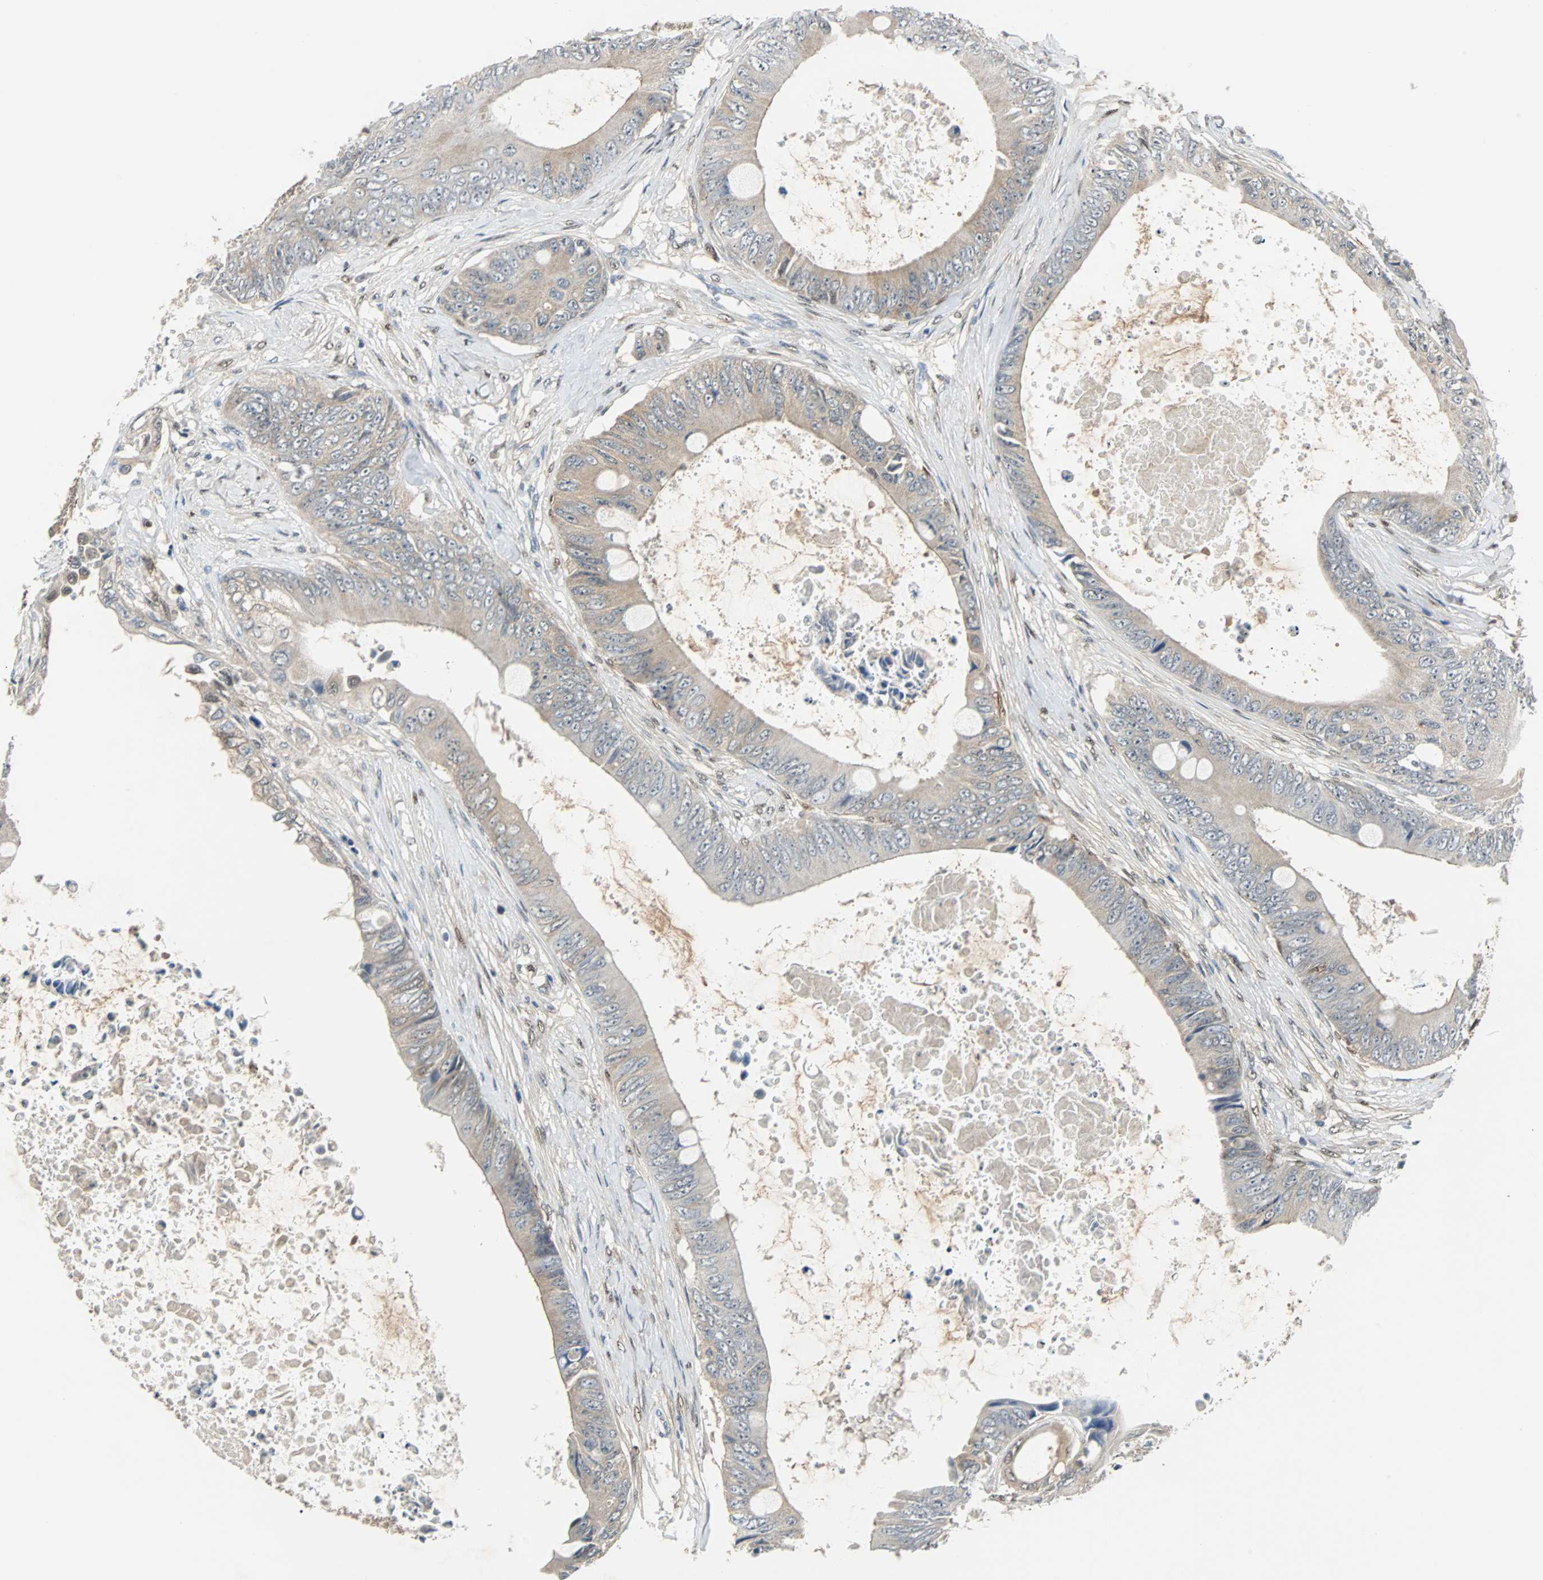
{"staining": {"intensity": "weak", "quantity": "25%-75%", "location": "cytoplasmic/membranous"}, "tissue": "colorectal cancer", "cell_type": "Tumor cells", "image_type": "cancer", "snomed": [{"axis": "morphology", "description": "Normal tissue, NOS"}, {"axis": "morphology", "description": "Adenocarcinoma, NOS"}, {"axis": "topography", "description": "Rectum"}, {"axis": "topography", "description": "Peripheral nerve tissue"}], "caption": "Human colorectal cancer stained with a protein marker demonstrates weak staining in tumor cells.", "gene": "FHL2", "patient": {"sex": "female", "age": 77}}